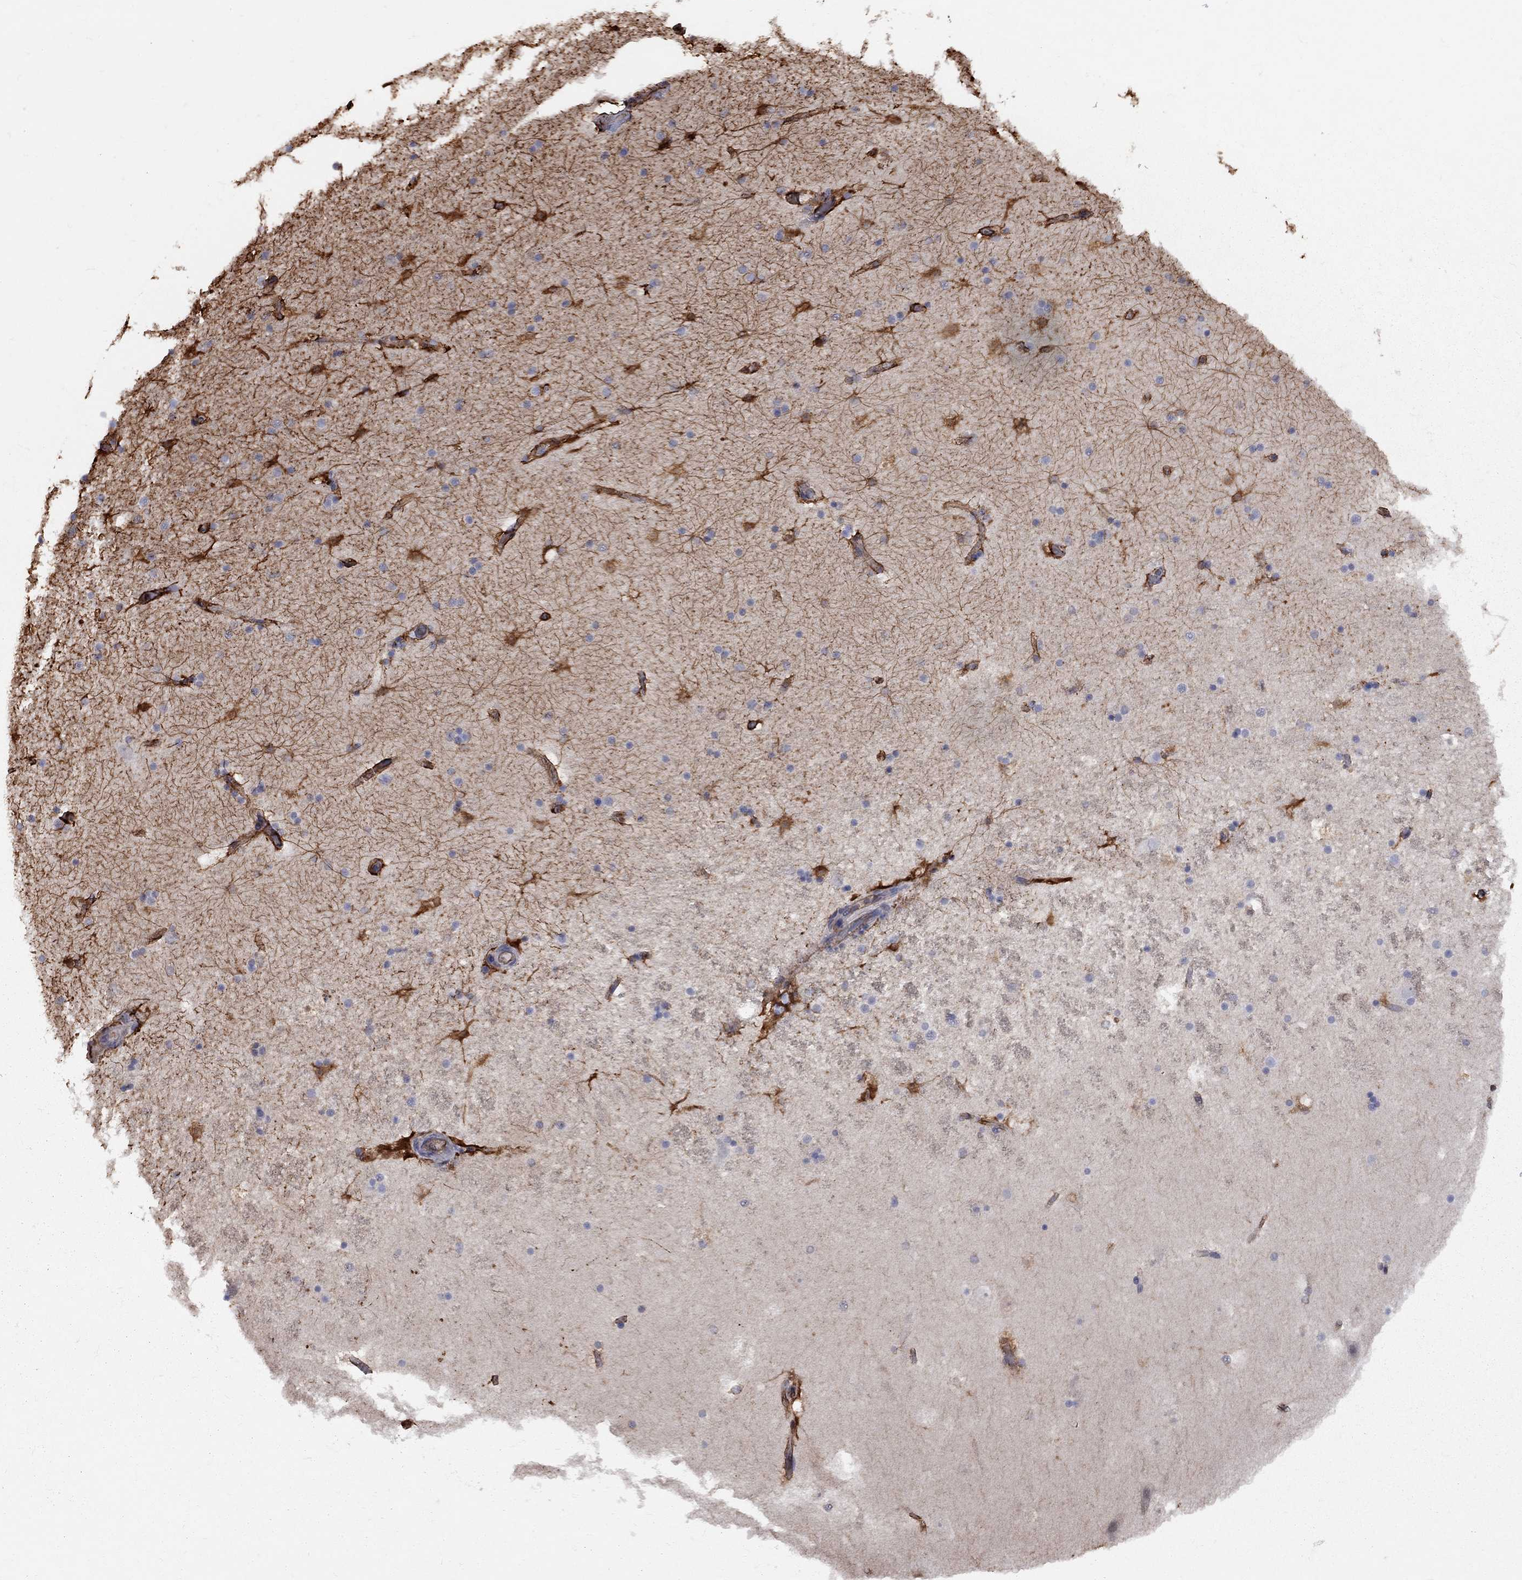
{"staining": {"intensity": "strong", "quantity": "25%-75%", "location": "cytoplasmic/membranous"}, "tissue": "hippocampus", "cell_type": "Glial cells", "image_type": "normal", "snomed": [{"axis": "morphology", "description": "Normal tissue, NOS"}, {"axis": "topography", "description": "Hippocampus"}], "caption": "This photomicrograph demonstrates immunohistochemistry (IHC) staining of benign hippocampus, with high strong cytoplasmic/membranous staining in approximately 25%-75% of glial cells.", "gene": "BICDL2", "patient": {"sex": "male", "age": 51}}